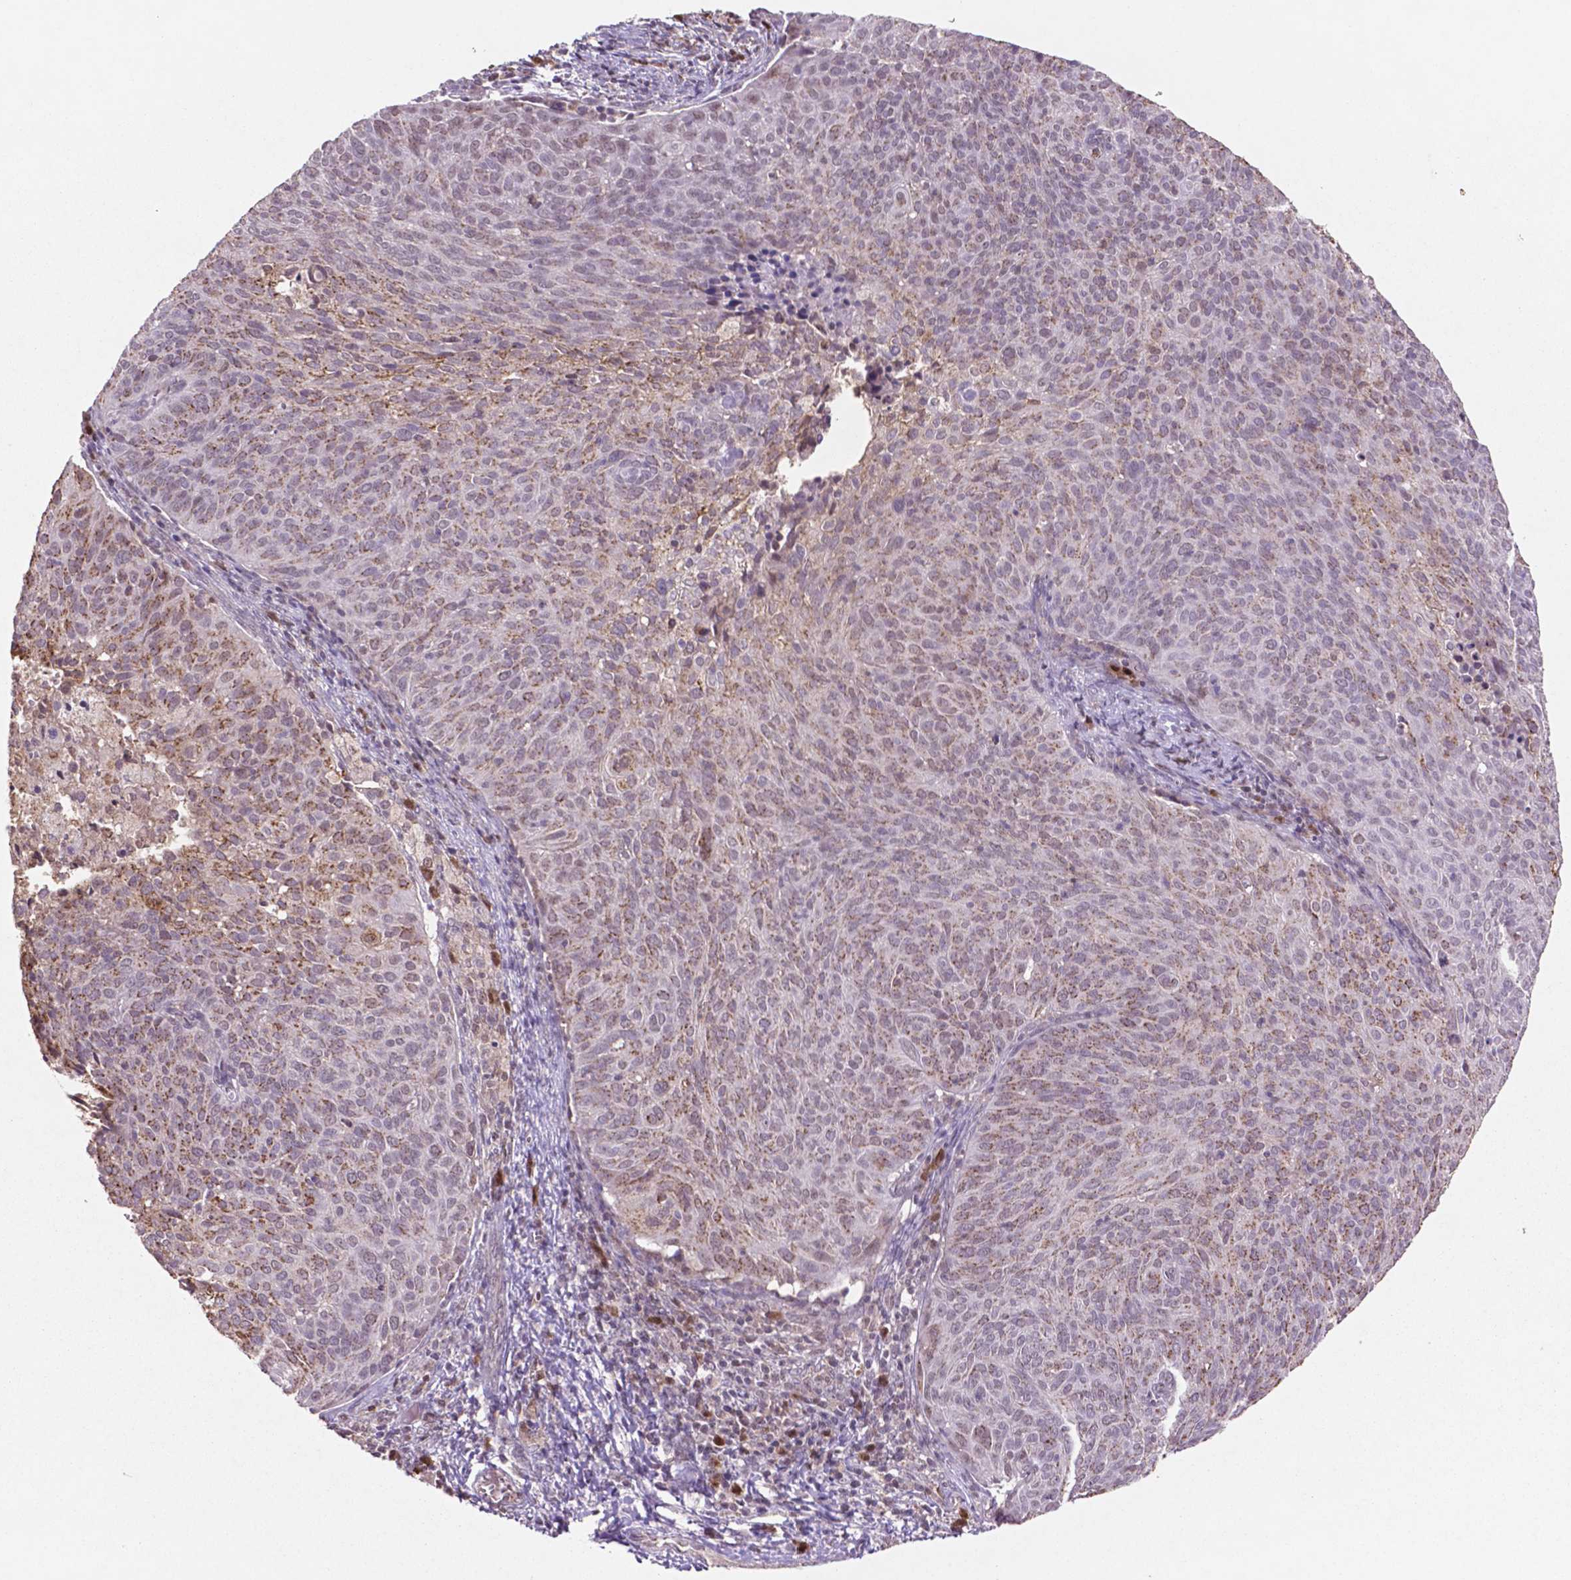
{"staining": {"intensity": "moderate", "quantity": "25%-75%", "location": "cytoplasmic/membranous"}, "tissue": "cervical cancer", "cell_type": "Tumor cells", "image_type": "cancer", "snomed": [{"axis": "morphology", "description": "Squamous cell carcinoma, NOS"}, {"axis": "topography", "description": "Cervix"}], "caption": "A histopathology image of human squamous cell carcinoma (cervical) stained for a protein displays moderate cytoplasmic/membranous brown staining in tumor cells.", "gene": "GLRX", "patient": {"sex": "female", "age": 39}}